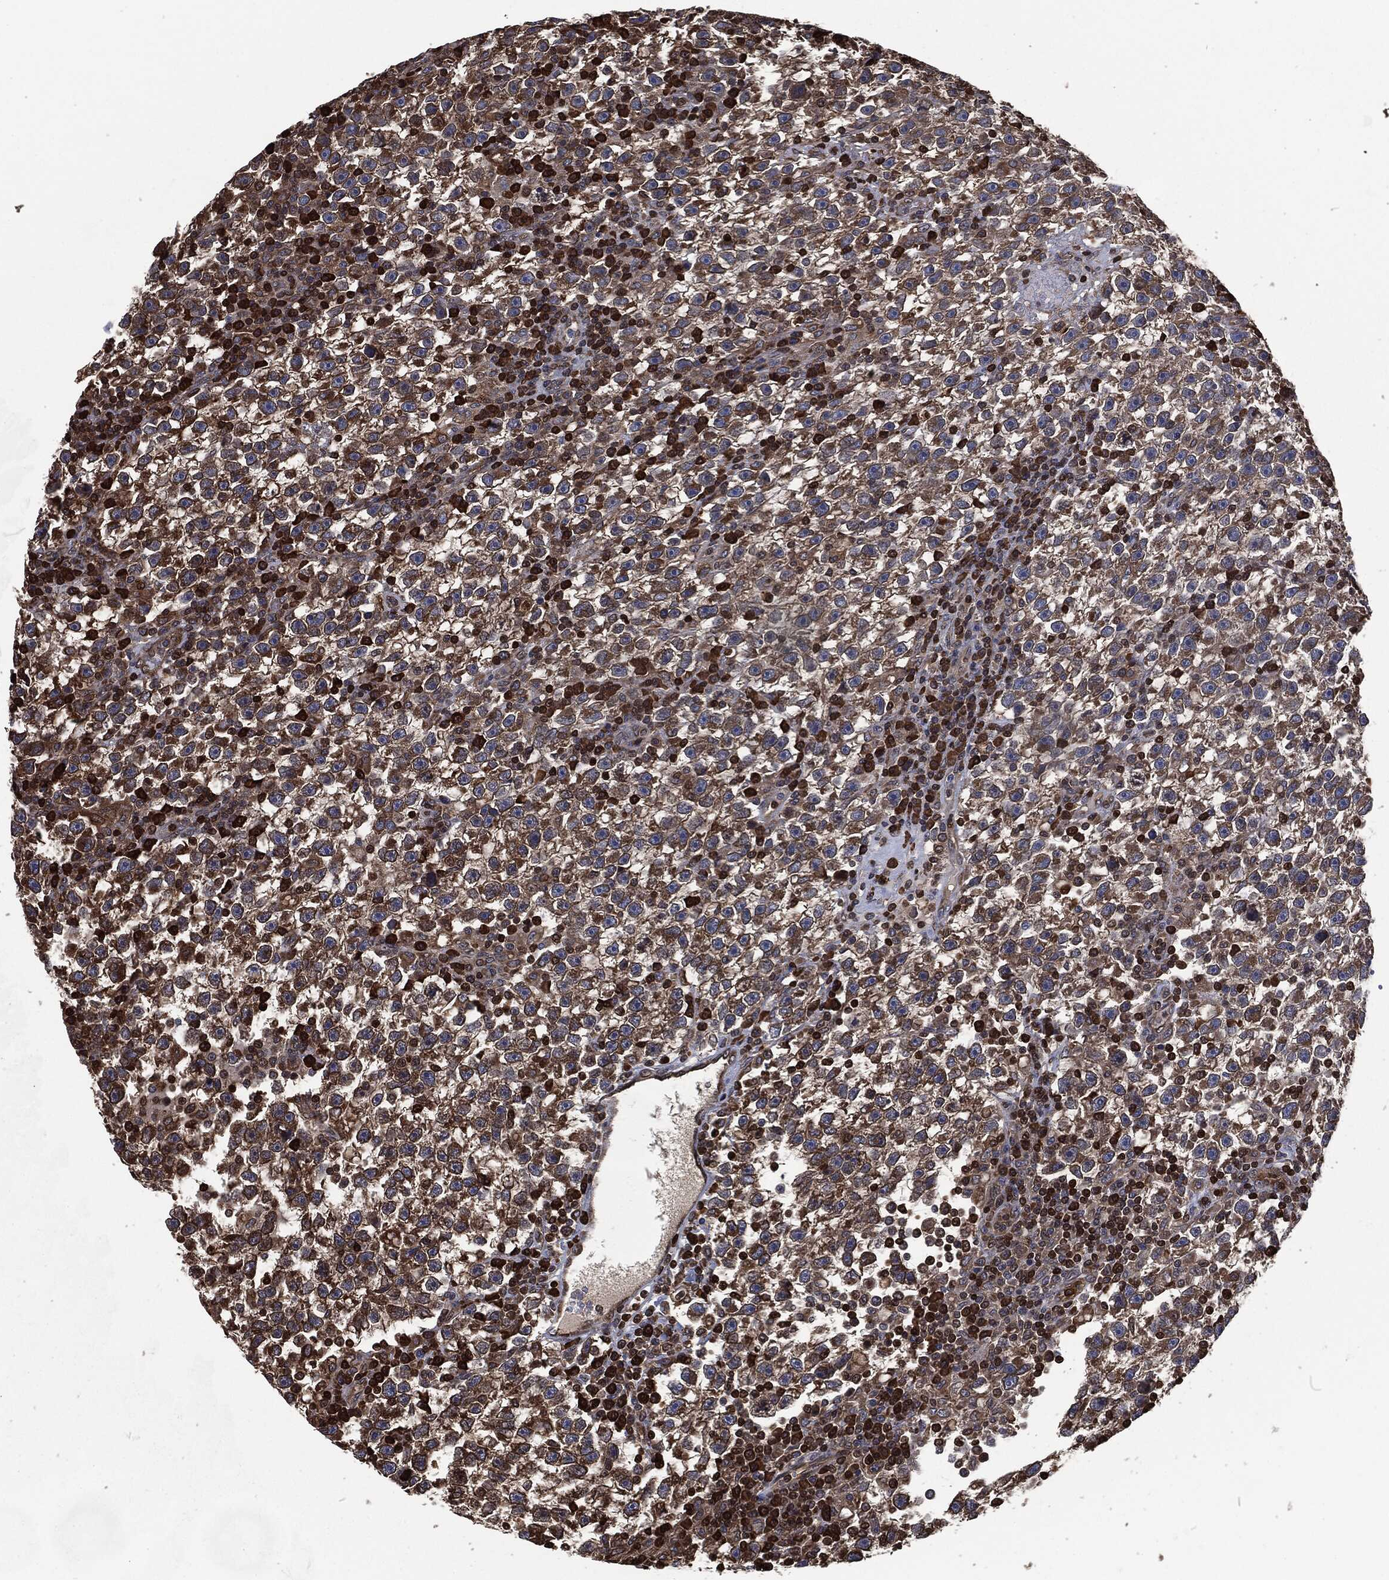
{"staining": {"intensity": "moderate", "quantity": ">75%", "location": "cytoplasmic/membranous"}, "tissue": "testis cancer", "cell_type": "Tumor cells", "image_type": "cancer", "snomed": [{"axis": "morphology", "description": "Seminoma, NOS"}, {"axis": "topography", "description": "Testis"}], "caption": "Testis cancer tissue displays moderate cytoplasmic/membranous expression in approximately >75% of tumor cells, visualized by immunohistochemistry.", "gene": "PRDX4", "patient": {"sex": "male", "age": 47}}